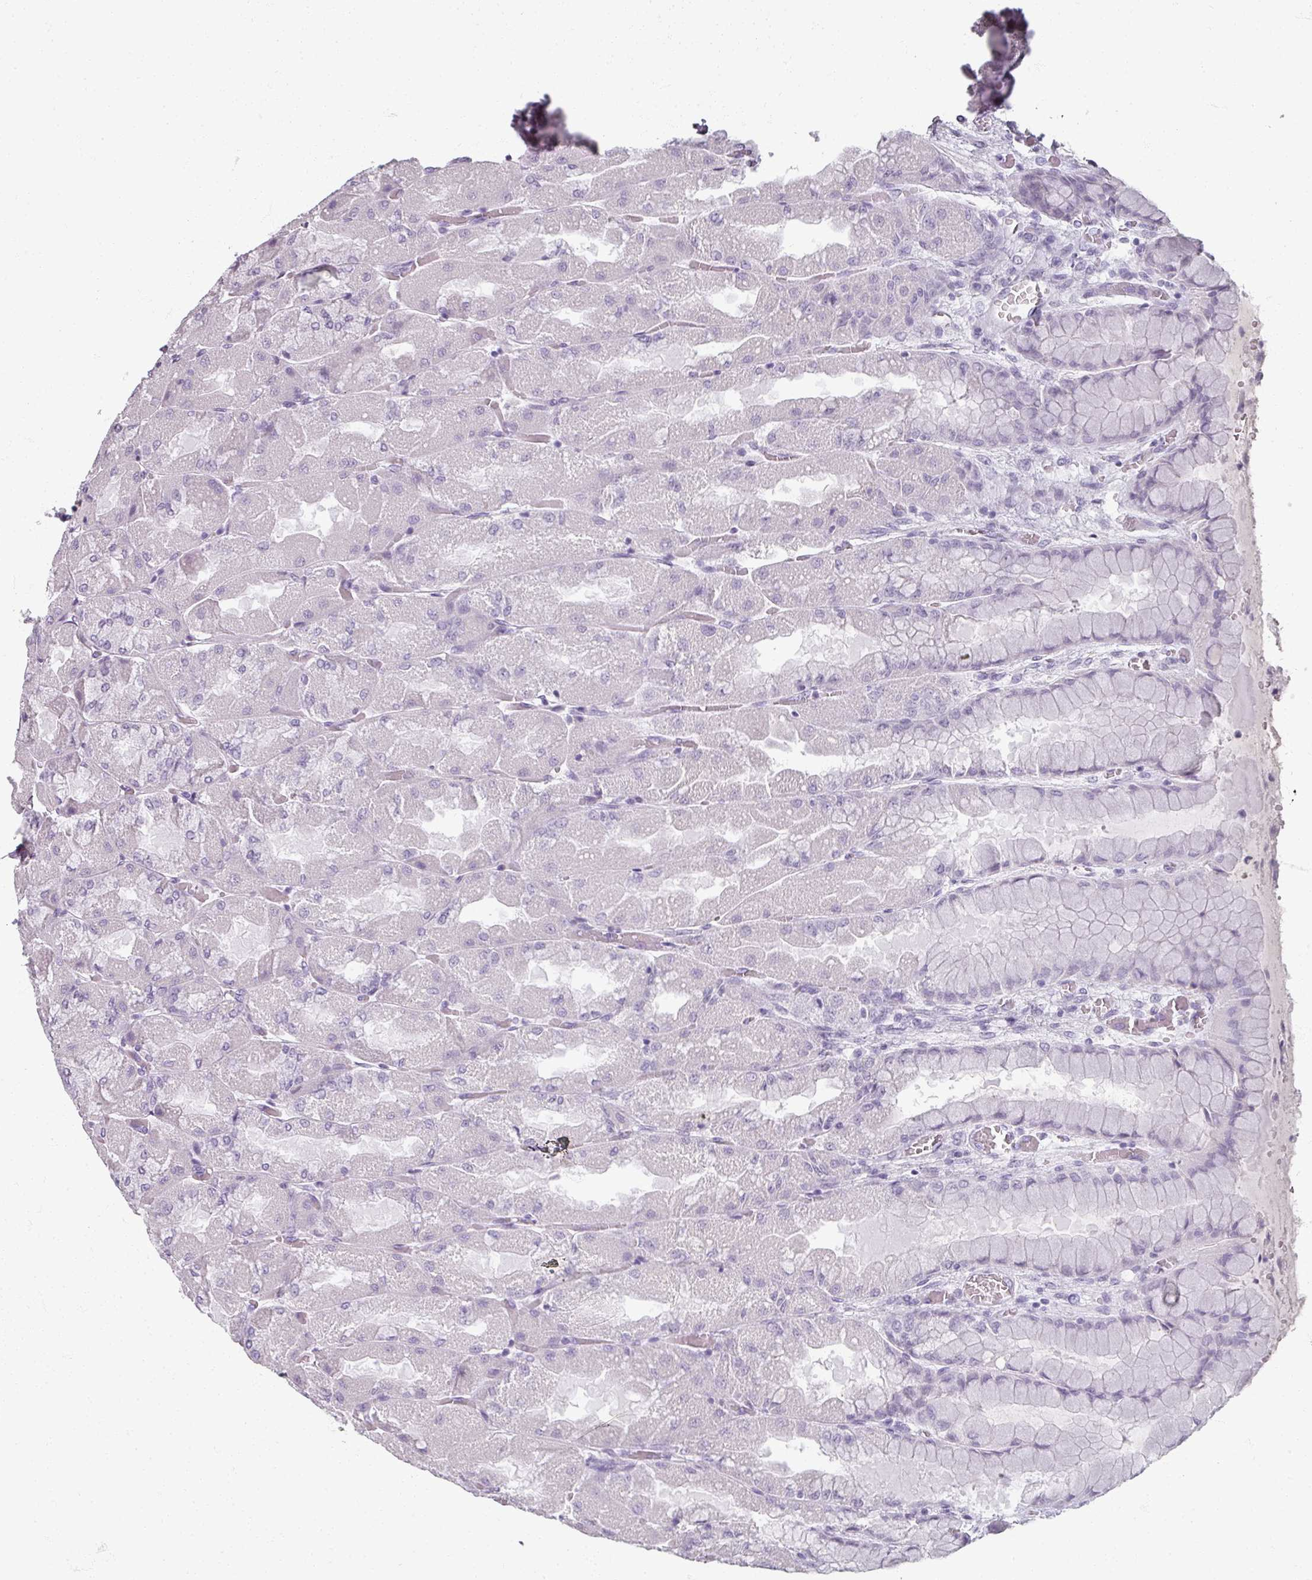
{"staining": {"intensity": "negative", "quantity": "none", "location": "none"}, "tissue": "stomach", "cell_type": "Glandular cells", "image_type": "normal", "snomed": [{"axis": "morphology", "description": "Normal tissue, NOS"}, {"axis": "topography", "description": "Stomach"}], "caption": "The photomicrograph demonstrates no staining of glandular cells in unremarkable stomach.", "gene": "REG3A", "patient": {"sex": "female", "age": 61}}